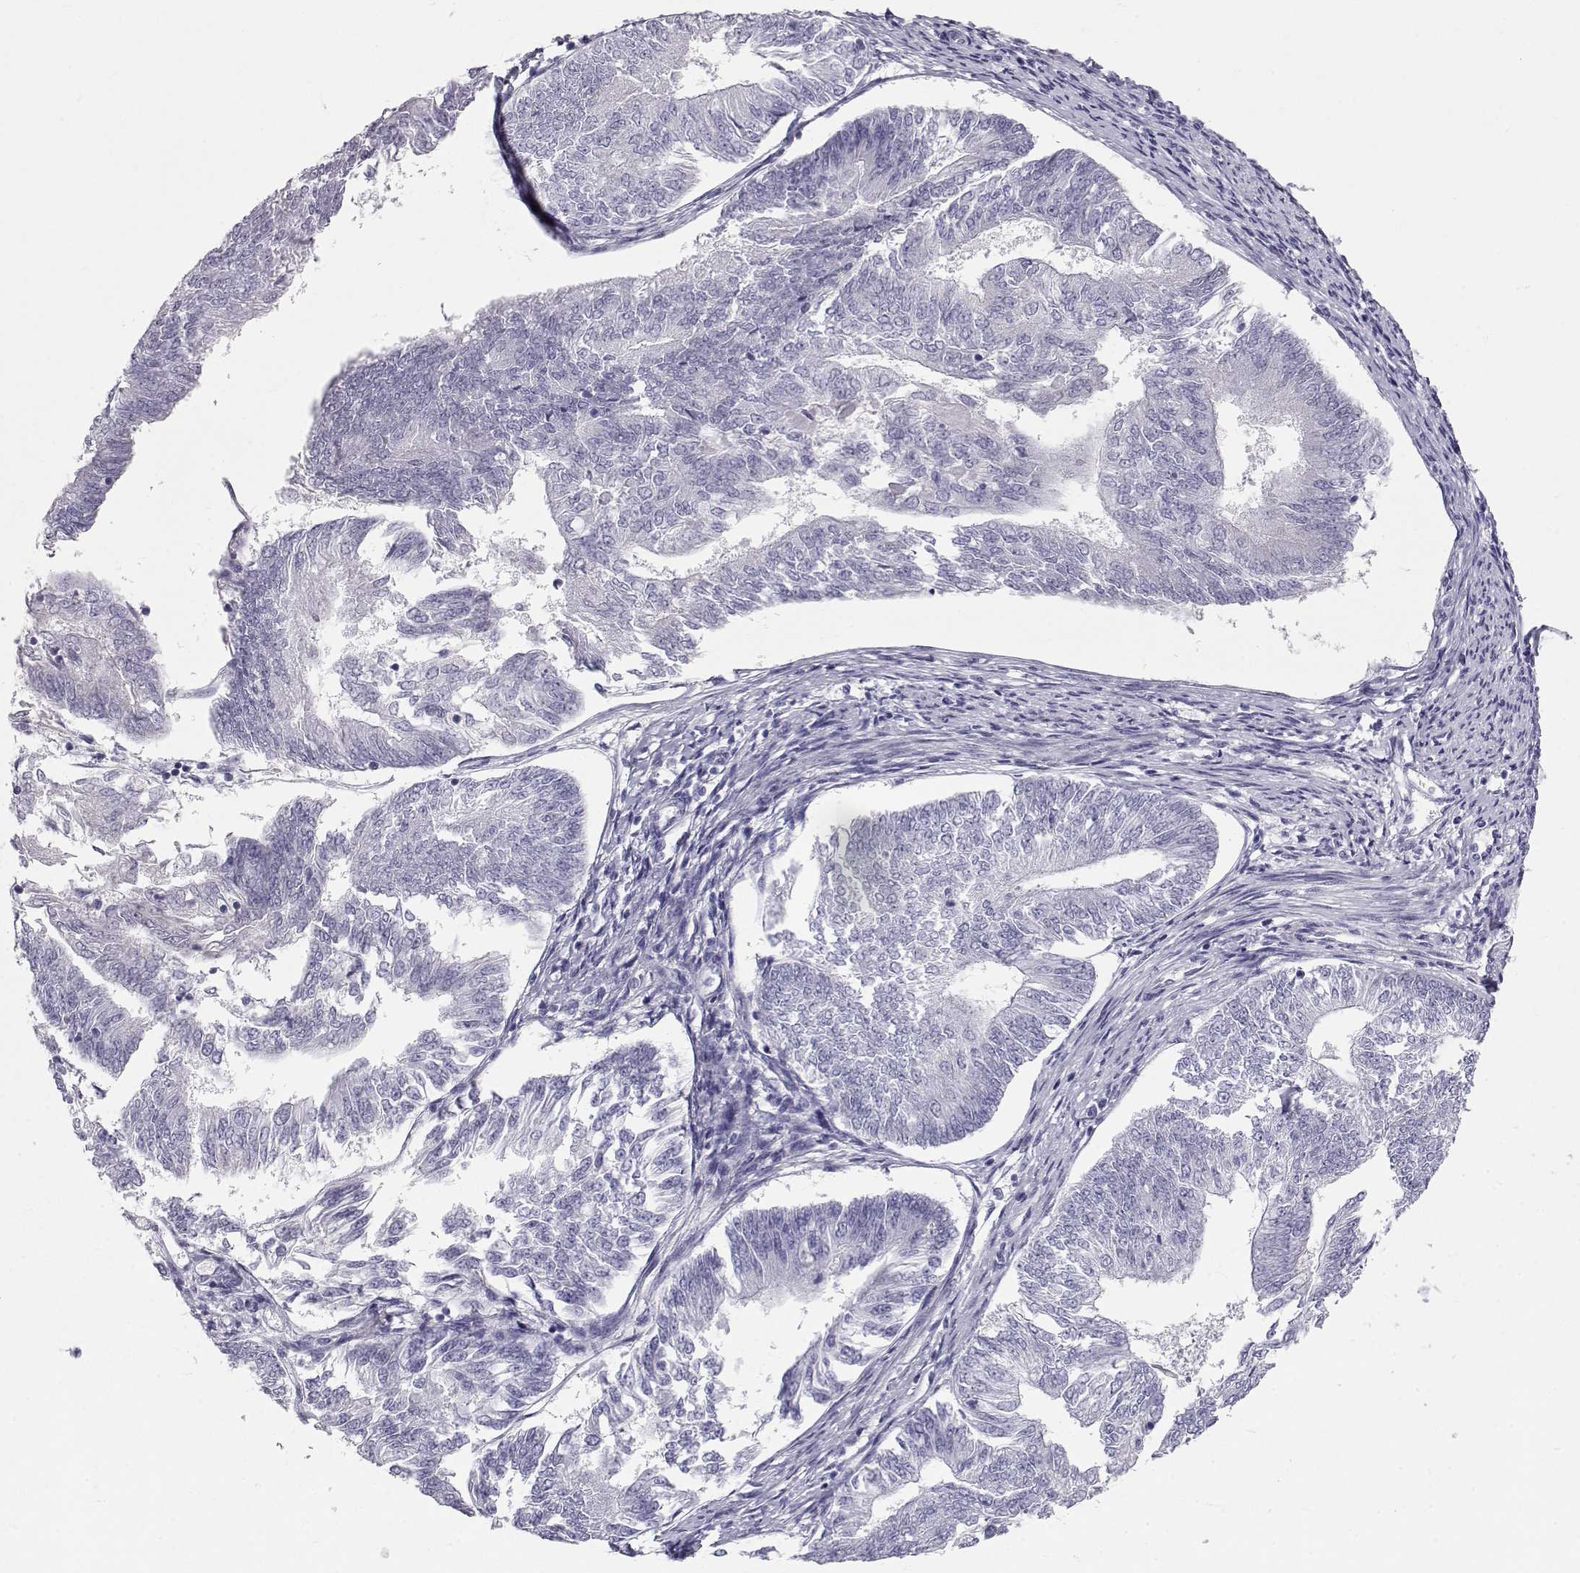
{"staining": {"intensity": "negative", "quantity": "none", "location": "none"}, "tissue": "endometrial cancer", "cell_type": "Tumor cells", "image_type": "cancer", "snomed": [{"axis": "morphology", "description": "Adenocarcinoma, NOS"}, {"axis": "topography", "description": "Endometrium"}], "caption": "There is no significant positivity in tumor cells of endometrial cancer.", "gene": "GPR26", "patient": {"sex": "female", "age": 58}}